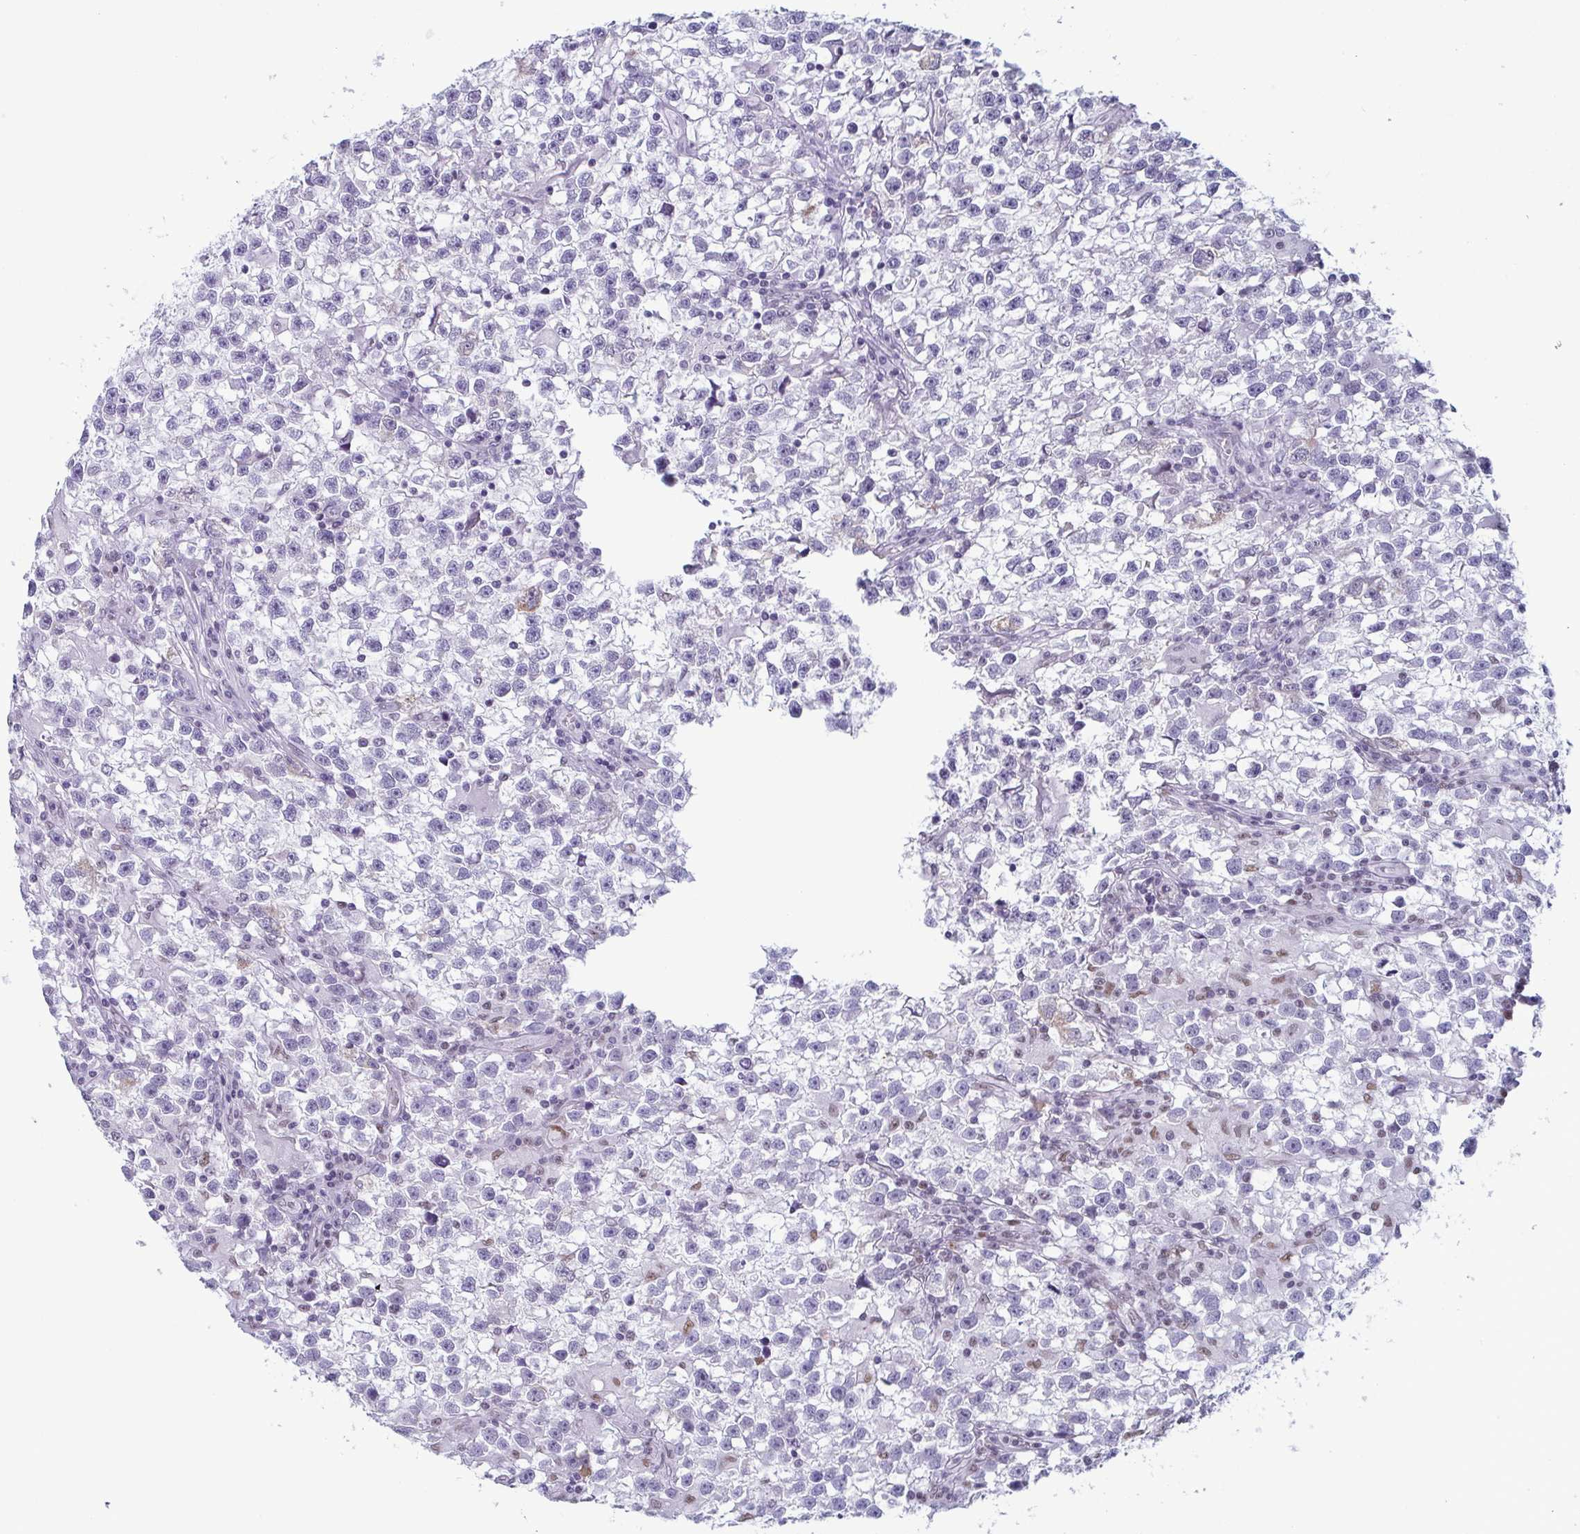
{"staining": {"intensity": "negative", "quantity": "none", "location": "none"}, "tissue": "testis cancer", "cell_type": "Tumor cells", "image_type": "cancer", "snomed": [{"axis": "morphology", "description": "Seminoma, NOS"}, {"axis": "topography", "description": "Testis"}], "caption": "Immunohistochemical staining of seminoma (testis) exhibits no significant expression in tumor cells.", "gene": "RBM7", "patient": {"sex": "male", "age": 31}}